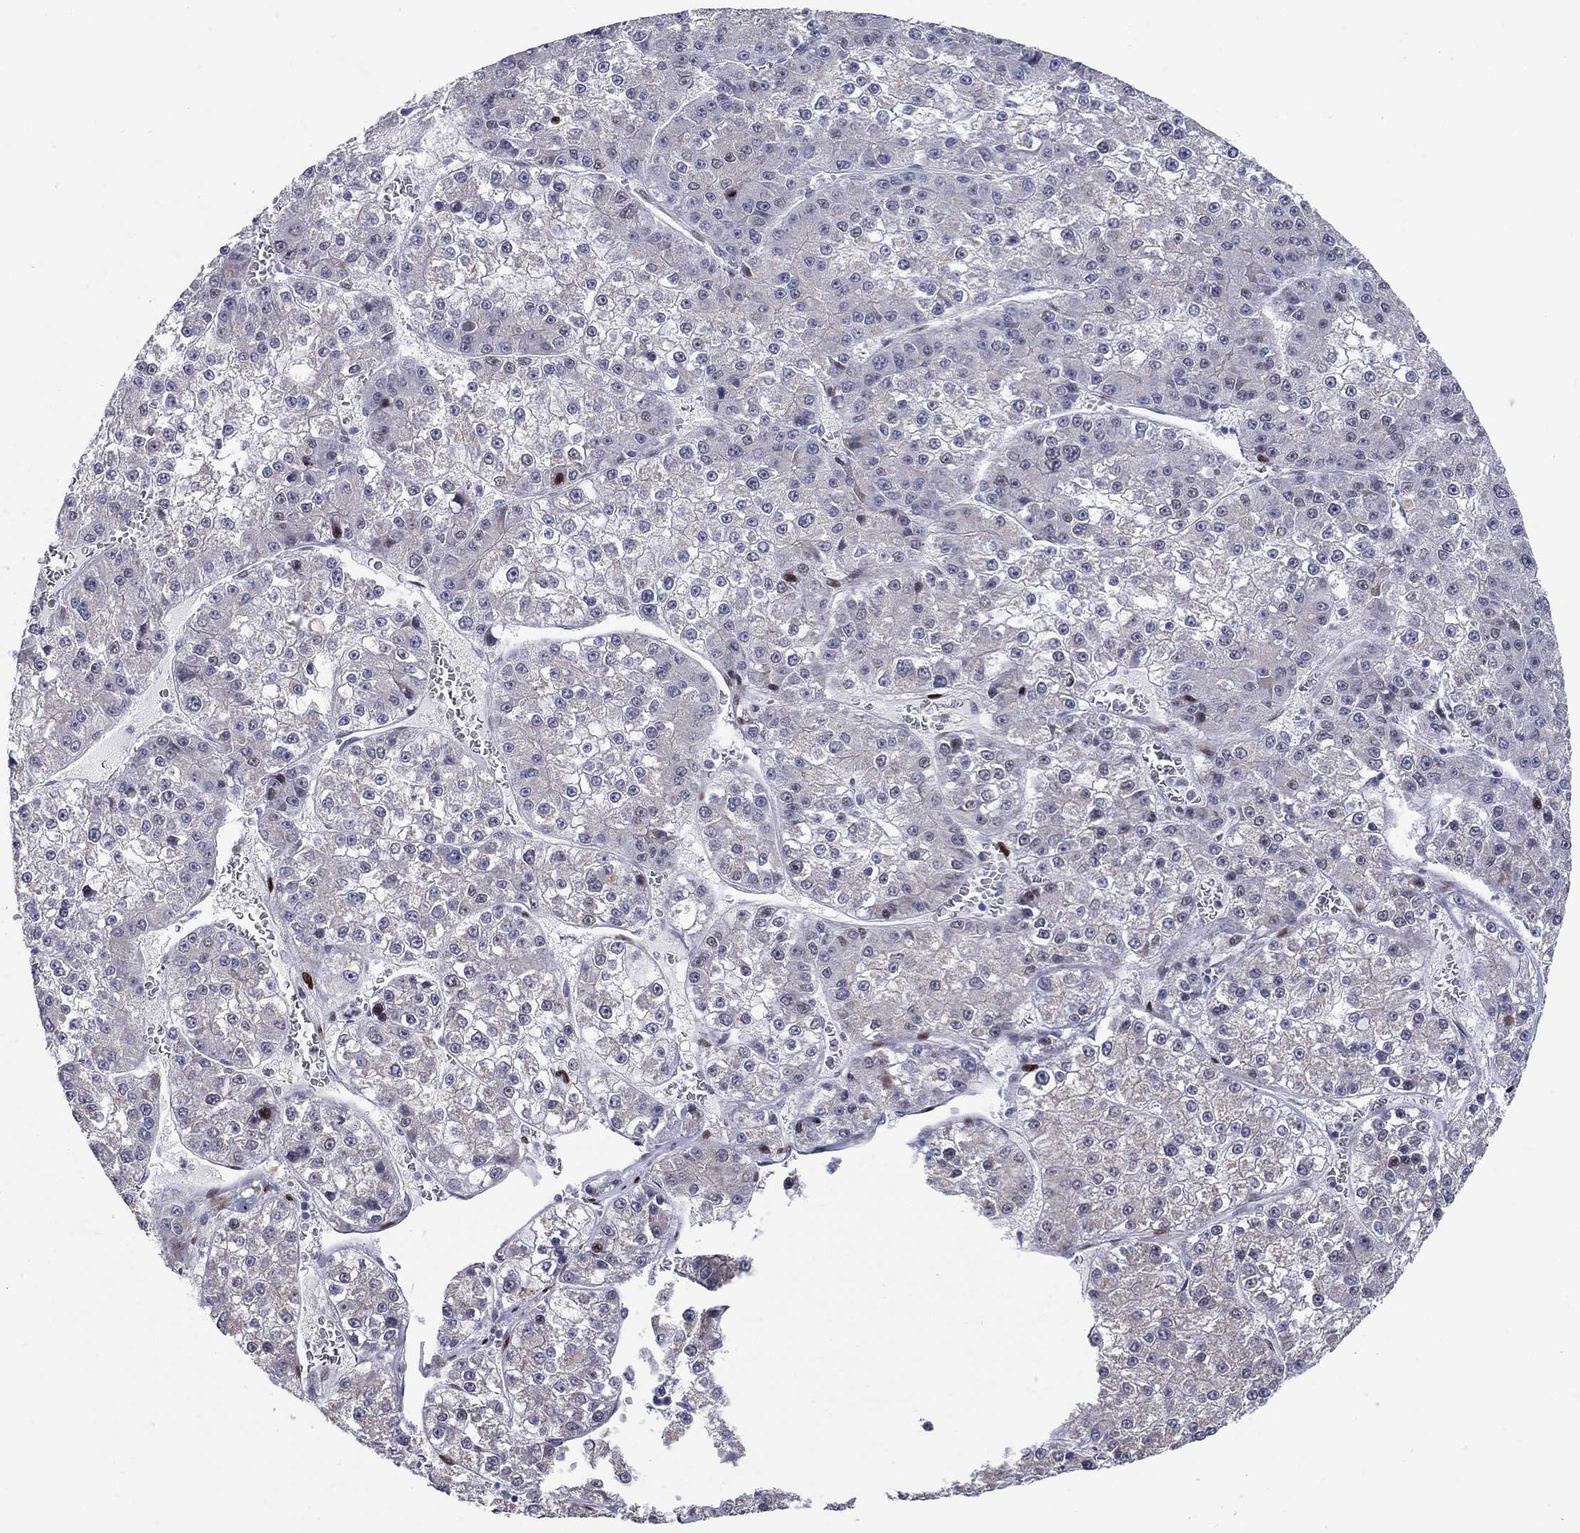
{"staining": {"intensity": "strong", "quantity": "<25%", "location": "nuclear"}, "tissue": "liver cancer", "cell_type": "Tumor cells", "image_type": "cancer", "snomed": [{"axis": "morphology", "description": "Carcinoma, Hepatocellular, NOS"}, {"axis": "topography", "description": "Liver"}], "caption": "Immunohistochemistry photomicrograph of human liver cancer (hepatocellular carcinoma) stained for a protein (brown), which reveals medium levels of strong nuclear positivity in about <25% of tumor cells.", "gene": "RAPGEF5", "patient": {"sex": "female", "age": 73}}